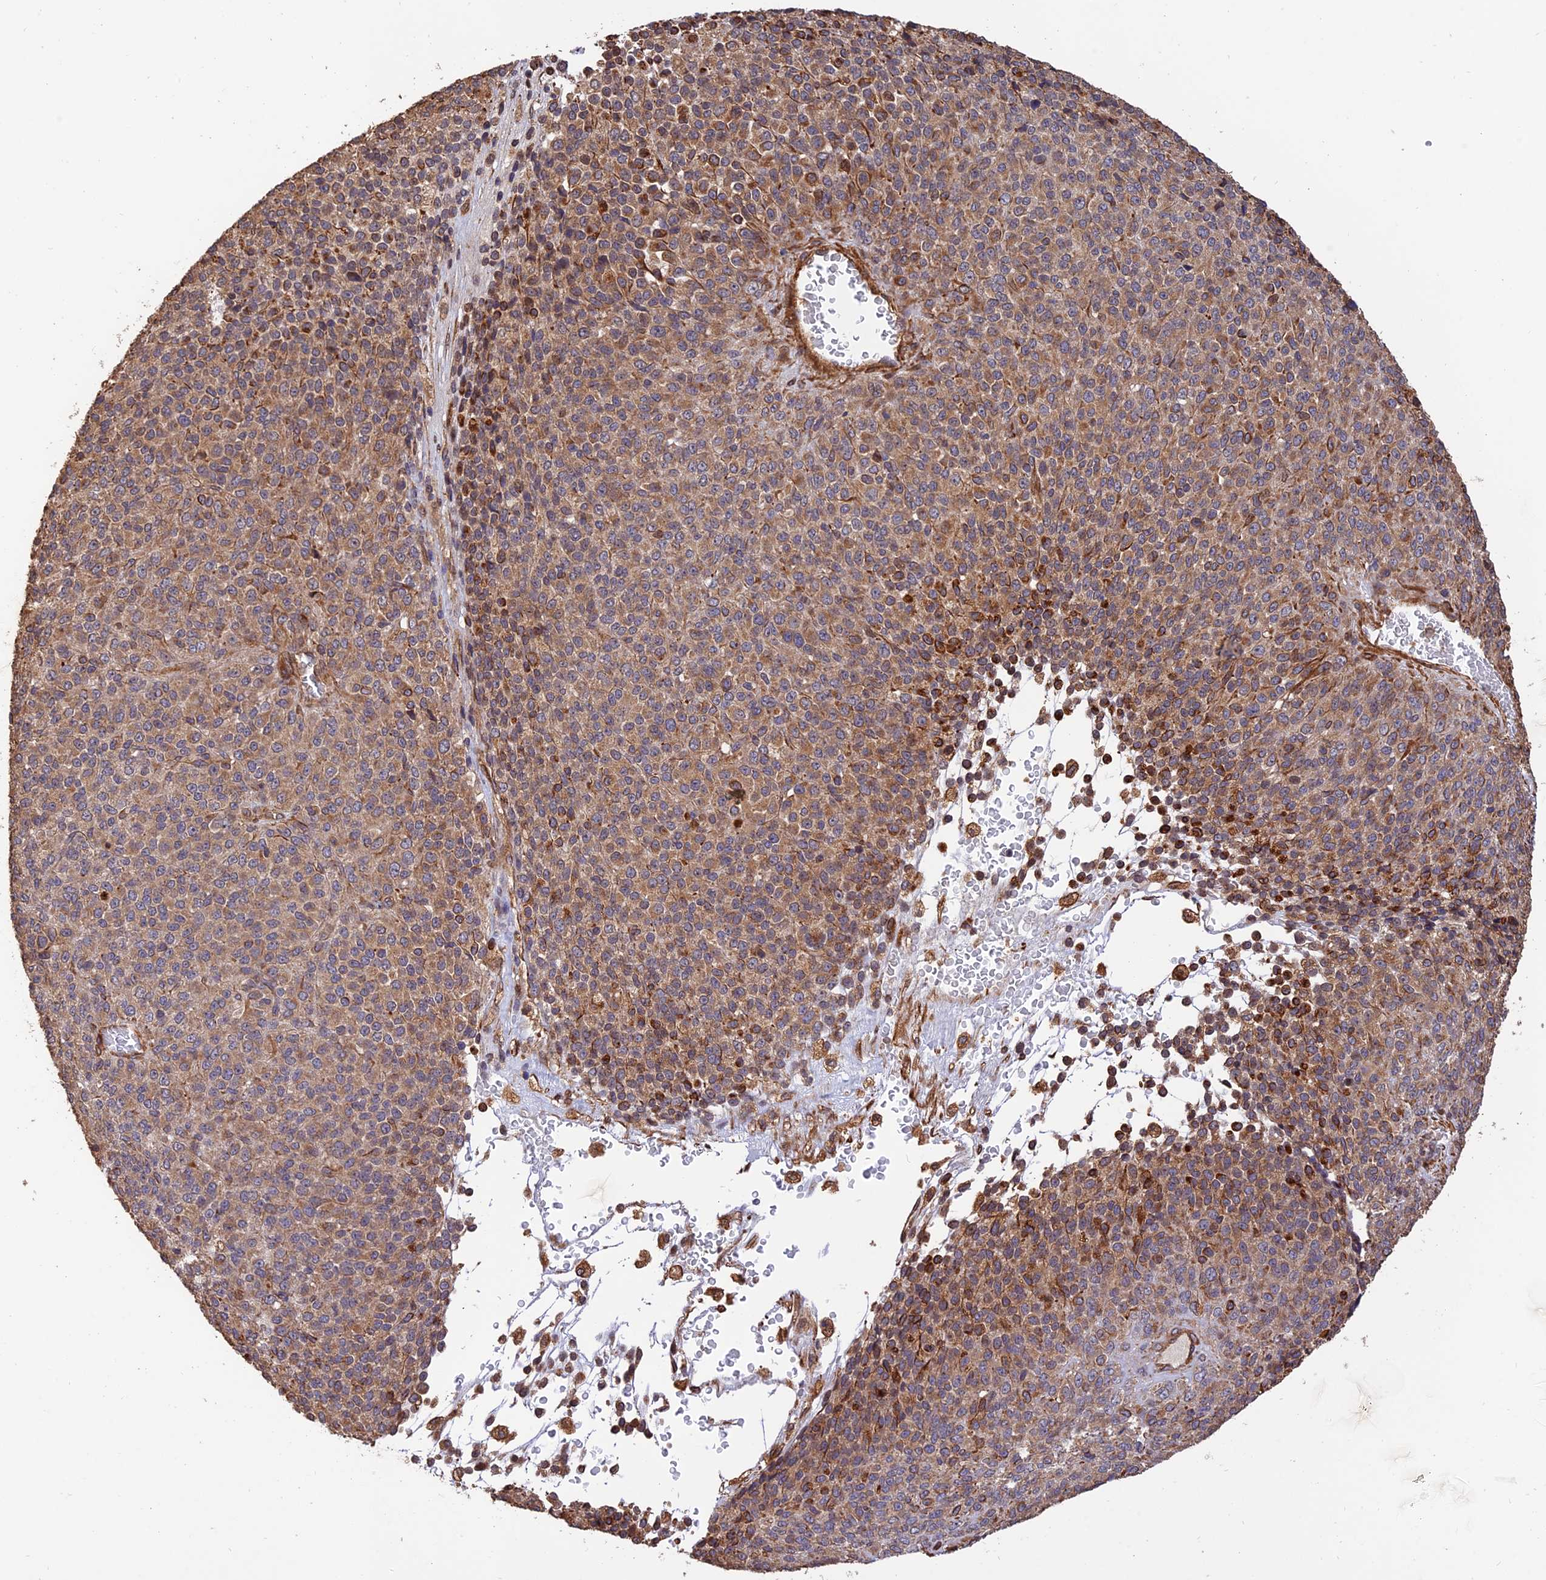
{"staining": {"intensity": "moderate", "quantity": "25%-75%", "location": "cytoplasmic/membranous"}, "tissue": "melanoma", "cell_type": "Tumor cells", "image_type": "cancer", "snomed": [{"axis": "morphology", "description": "Malignant melanoma, Metastatic site"}, {"axis": "topography", "description": "Brain"}], "caption": "This image displays IHC staining of human malignant melanoma (metastatic site), with medium moderate cytoplasmic/membranous expression in approximately 25%-75% of tumor cells.", "gene": "CREBL2", "patient": {"sex": "female", "age": 56}}